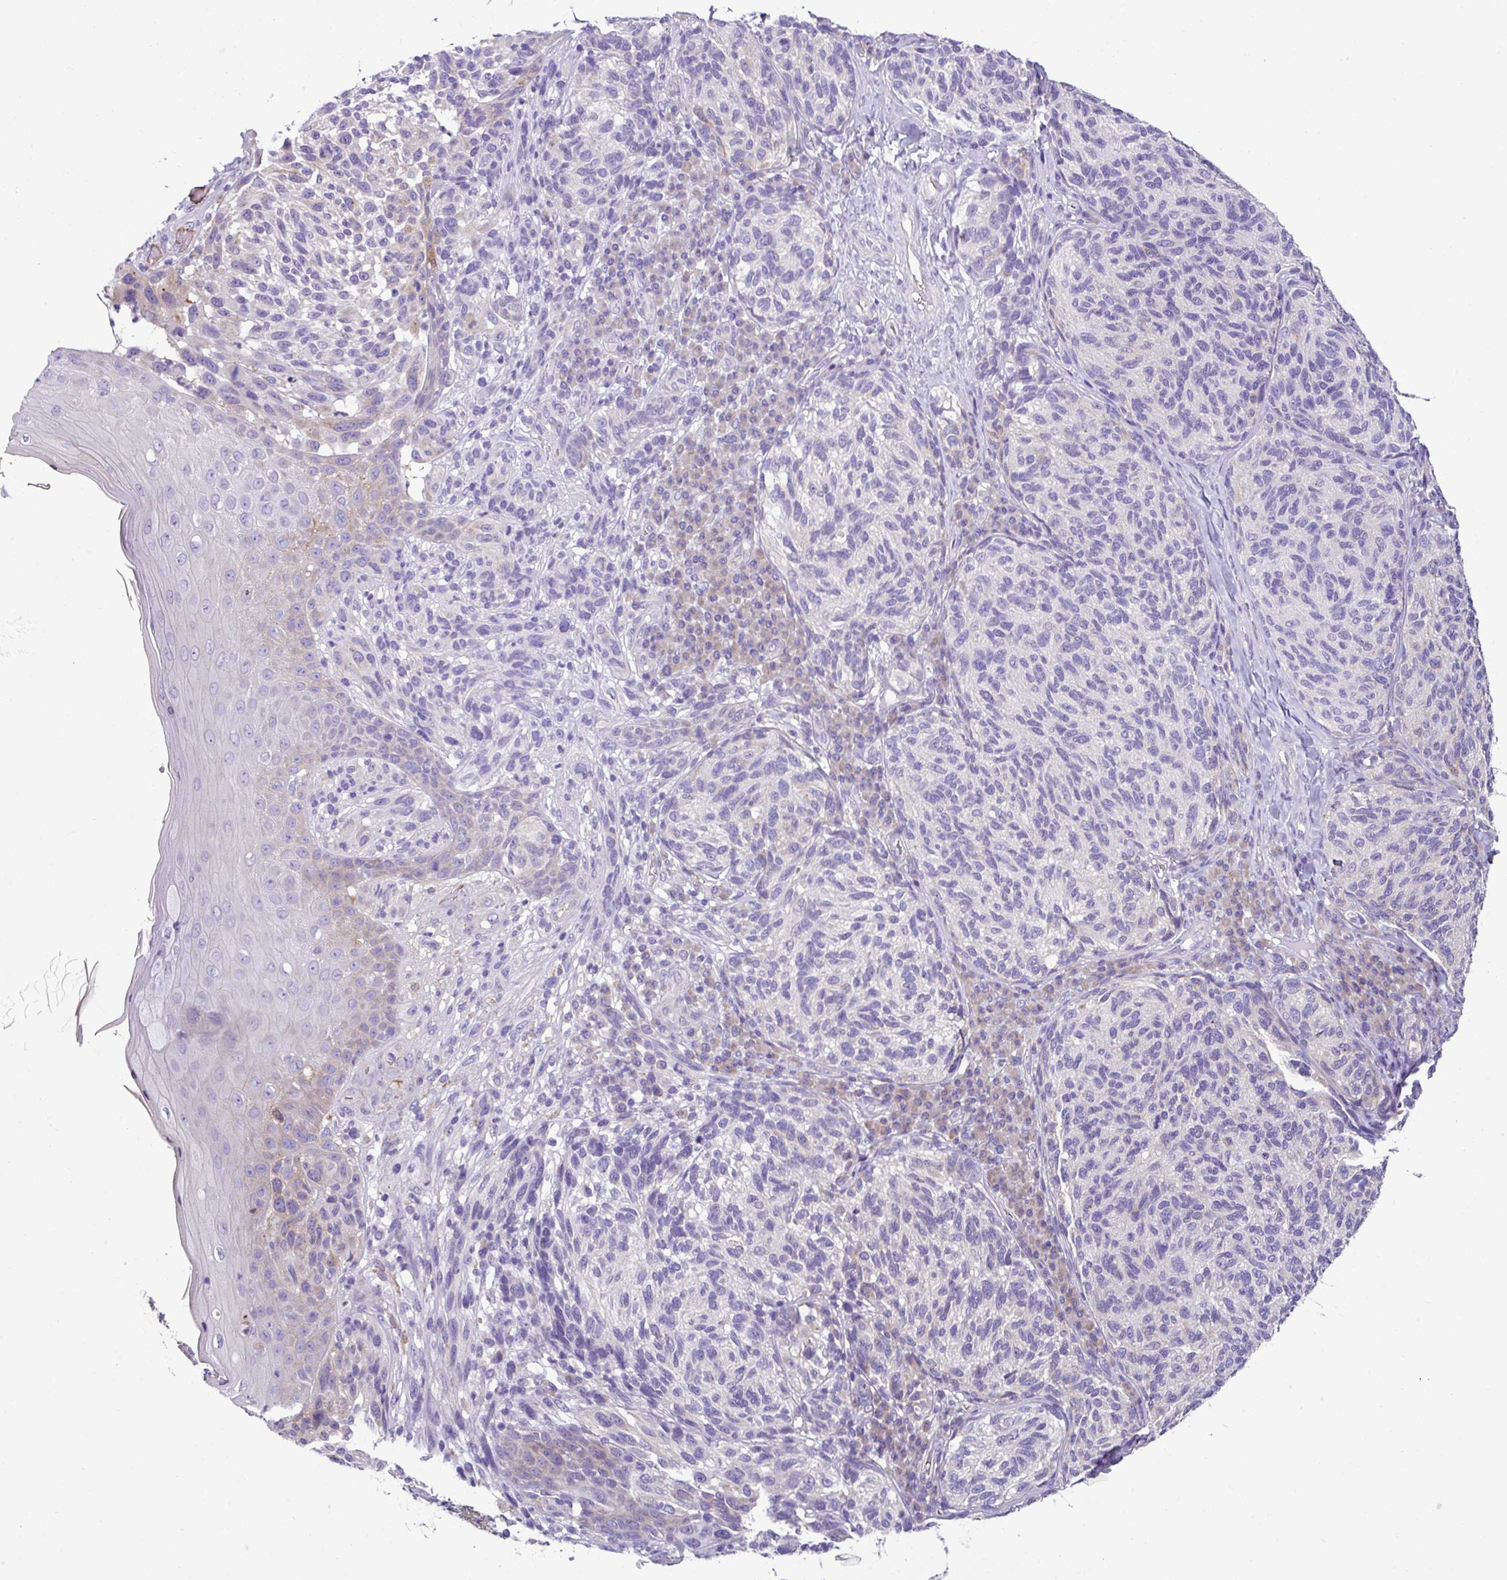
{"staining": {"intensity": "negative", "quantity": "none", "location": "none"}, "tissue": "melanoma", "cell_type": "Tumor cells", "image_type": "cancer", "snomed": [{"axis": "morphology", "description": "Malignant melanoma, NOS"}, {"axis": "topography", "description": "Skin"}], "caption": "High power microscopy image of an immunohistochemistry image of melanoma, revealing no significant expression in tumor cells.", "gene": "DNAL1", "patient": {"sex": "female", "age": 73}}